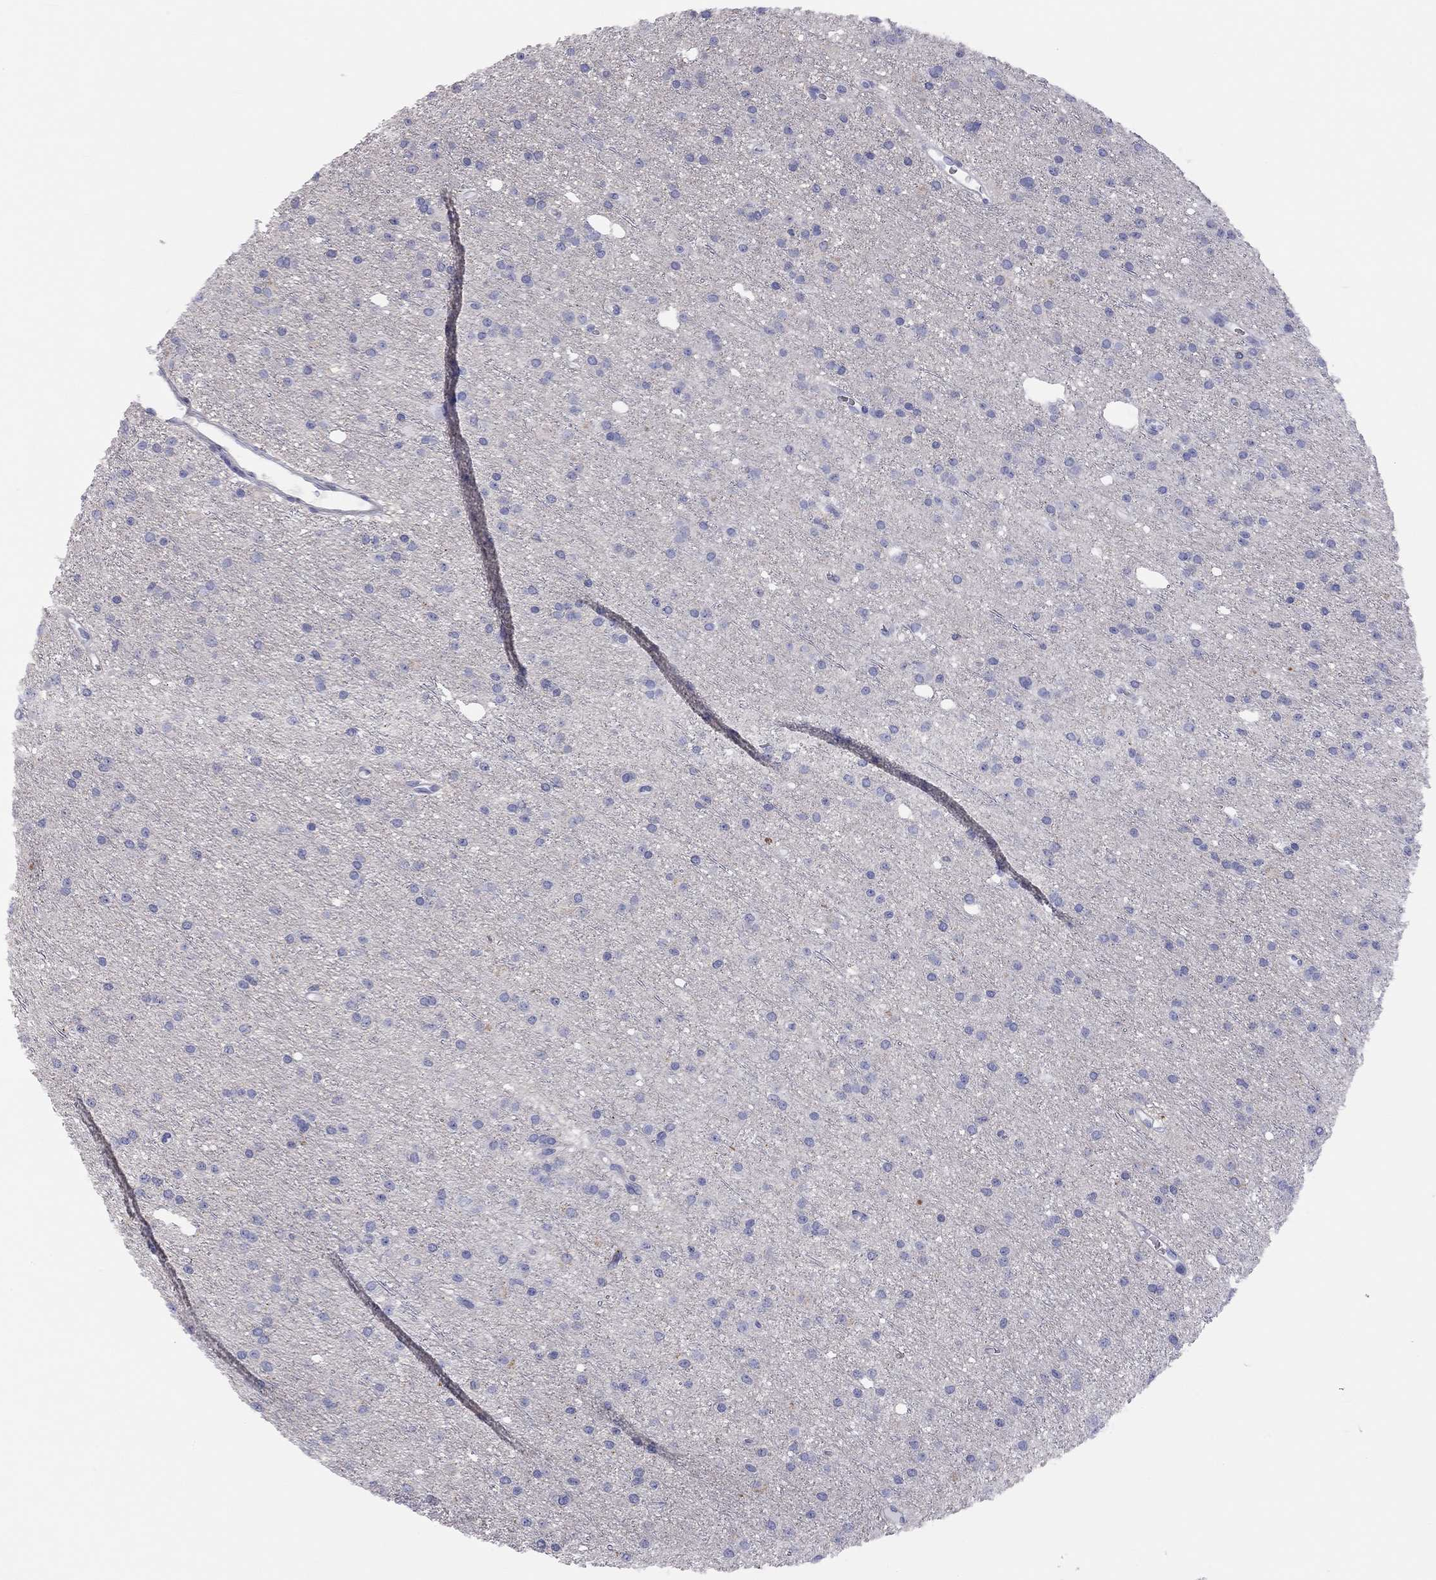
{"staining": {"intensity": "negative", "quantity": "none", "location": "none"}, "tissue": "glioma", "cell_type": "Tumor cells", "image_type": "cancer", "snomed": [{"axis": "morphology", "description": "Glioma, malignant, Low grade"}, {"axis": "topography", "description": "Brain"}], "caption": "This is an immunohistochemistry image of glioma. There is no positivity in tumor cells.", "gene": "ADCYAP1", "patient": {"sex": "male", "age": 27}}